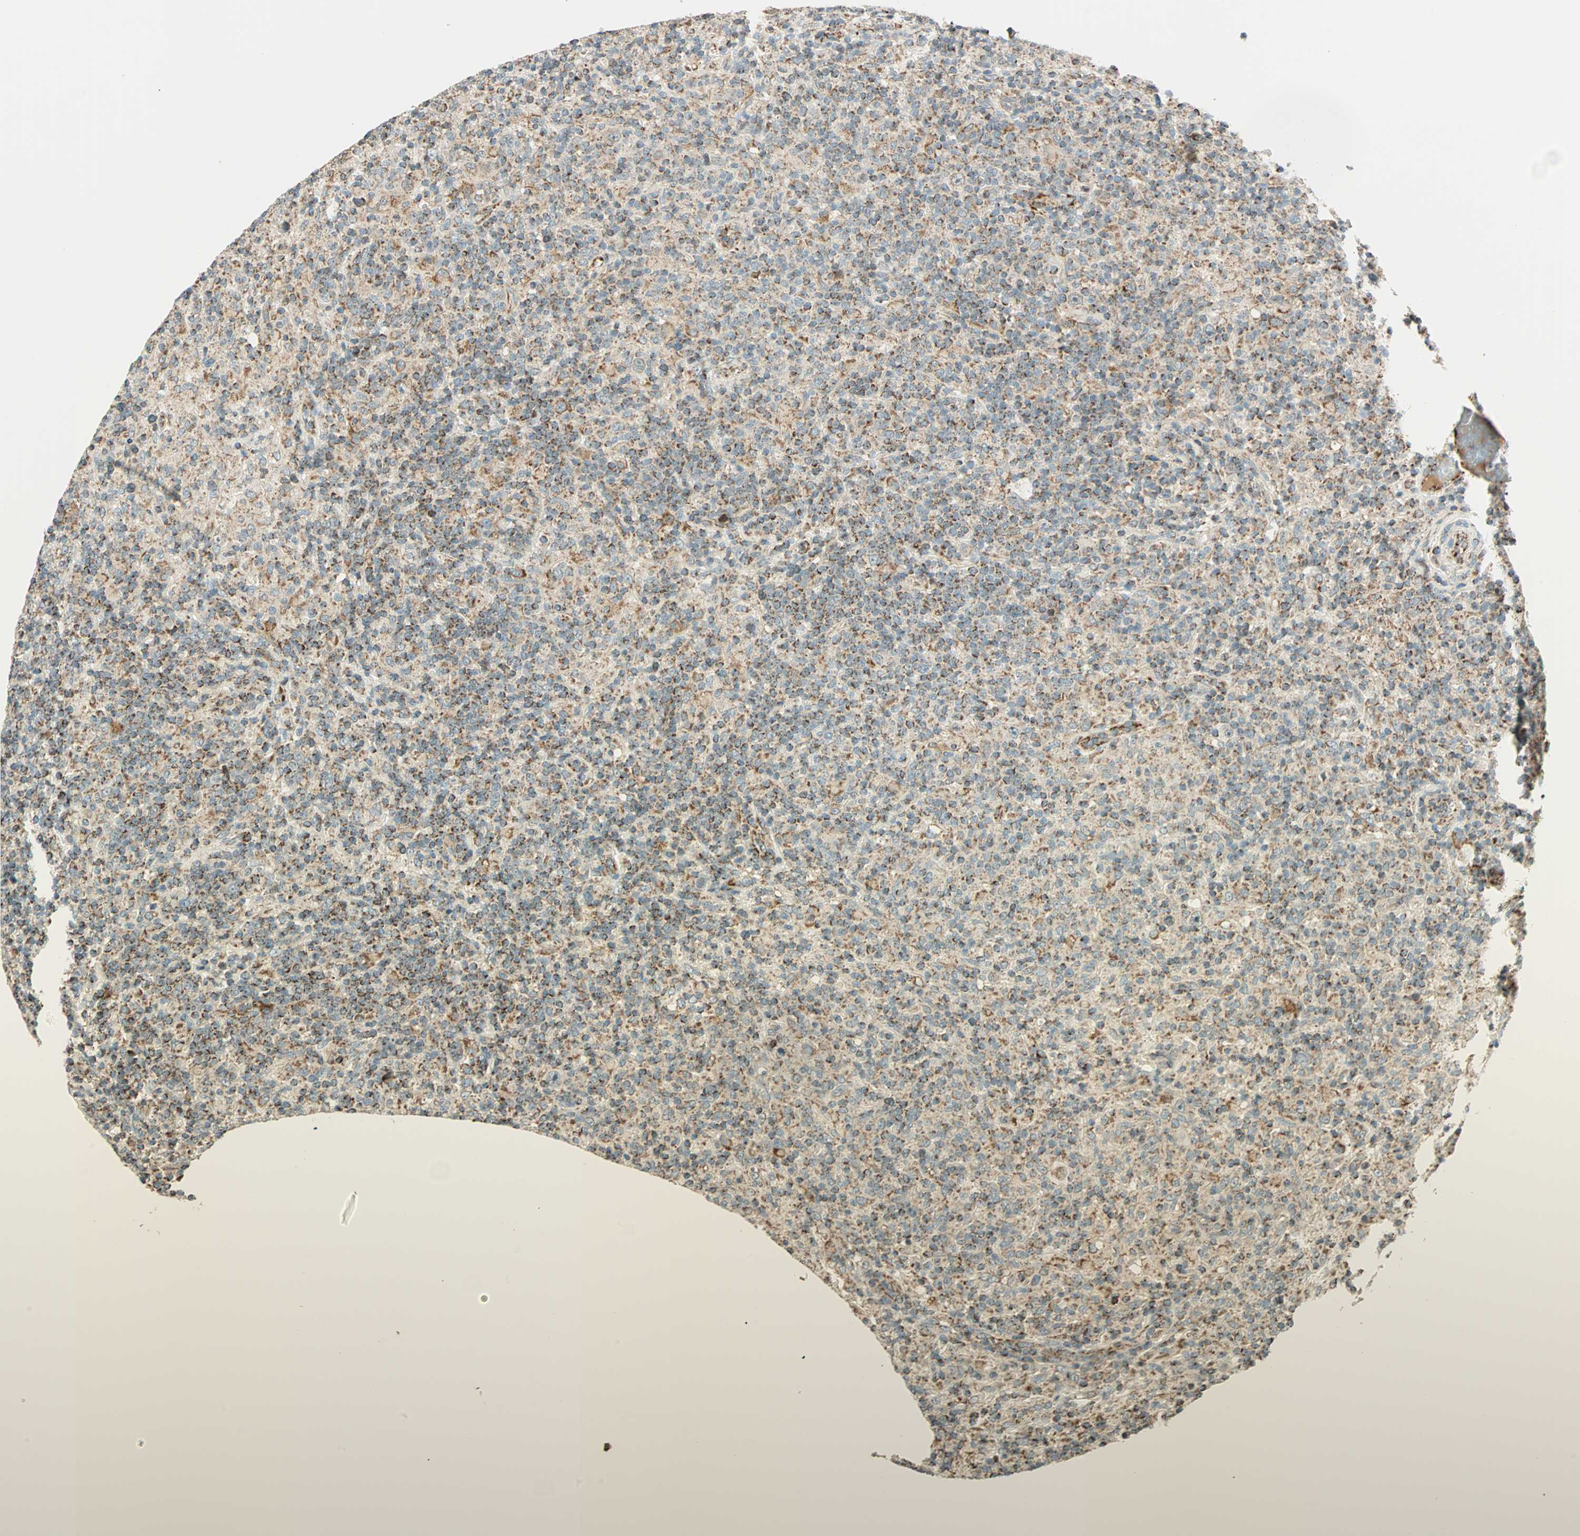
{"staining": {"intensity": "weak", "quantity": ">75%", "location": "cytoplasmic/membranous"}, "tissue": "lymphoma", "cell_type": "Tumor cells", "image_type": "cancer", "snomed": [{"axis": "morphology", "description": "Hodgkin's disease, NOS"}, {"axis": "topography", "description": "Lymph node"}], "caption": "The histopathology image displays a brown stain indicating the presence of a protein in the cytoplasmic/membranous of tumor cells in Hodgkin's disease.", "gene": "SPRY4", "patient": {"sex": "male", "age": 70}}